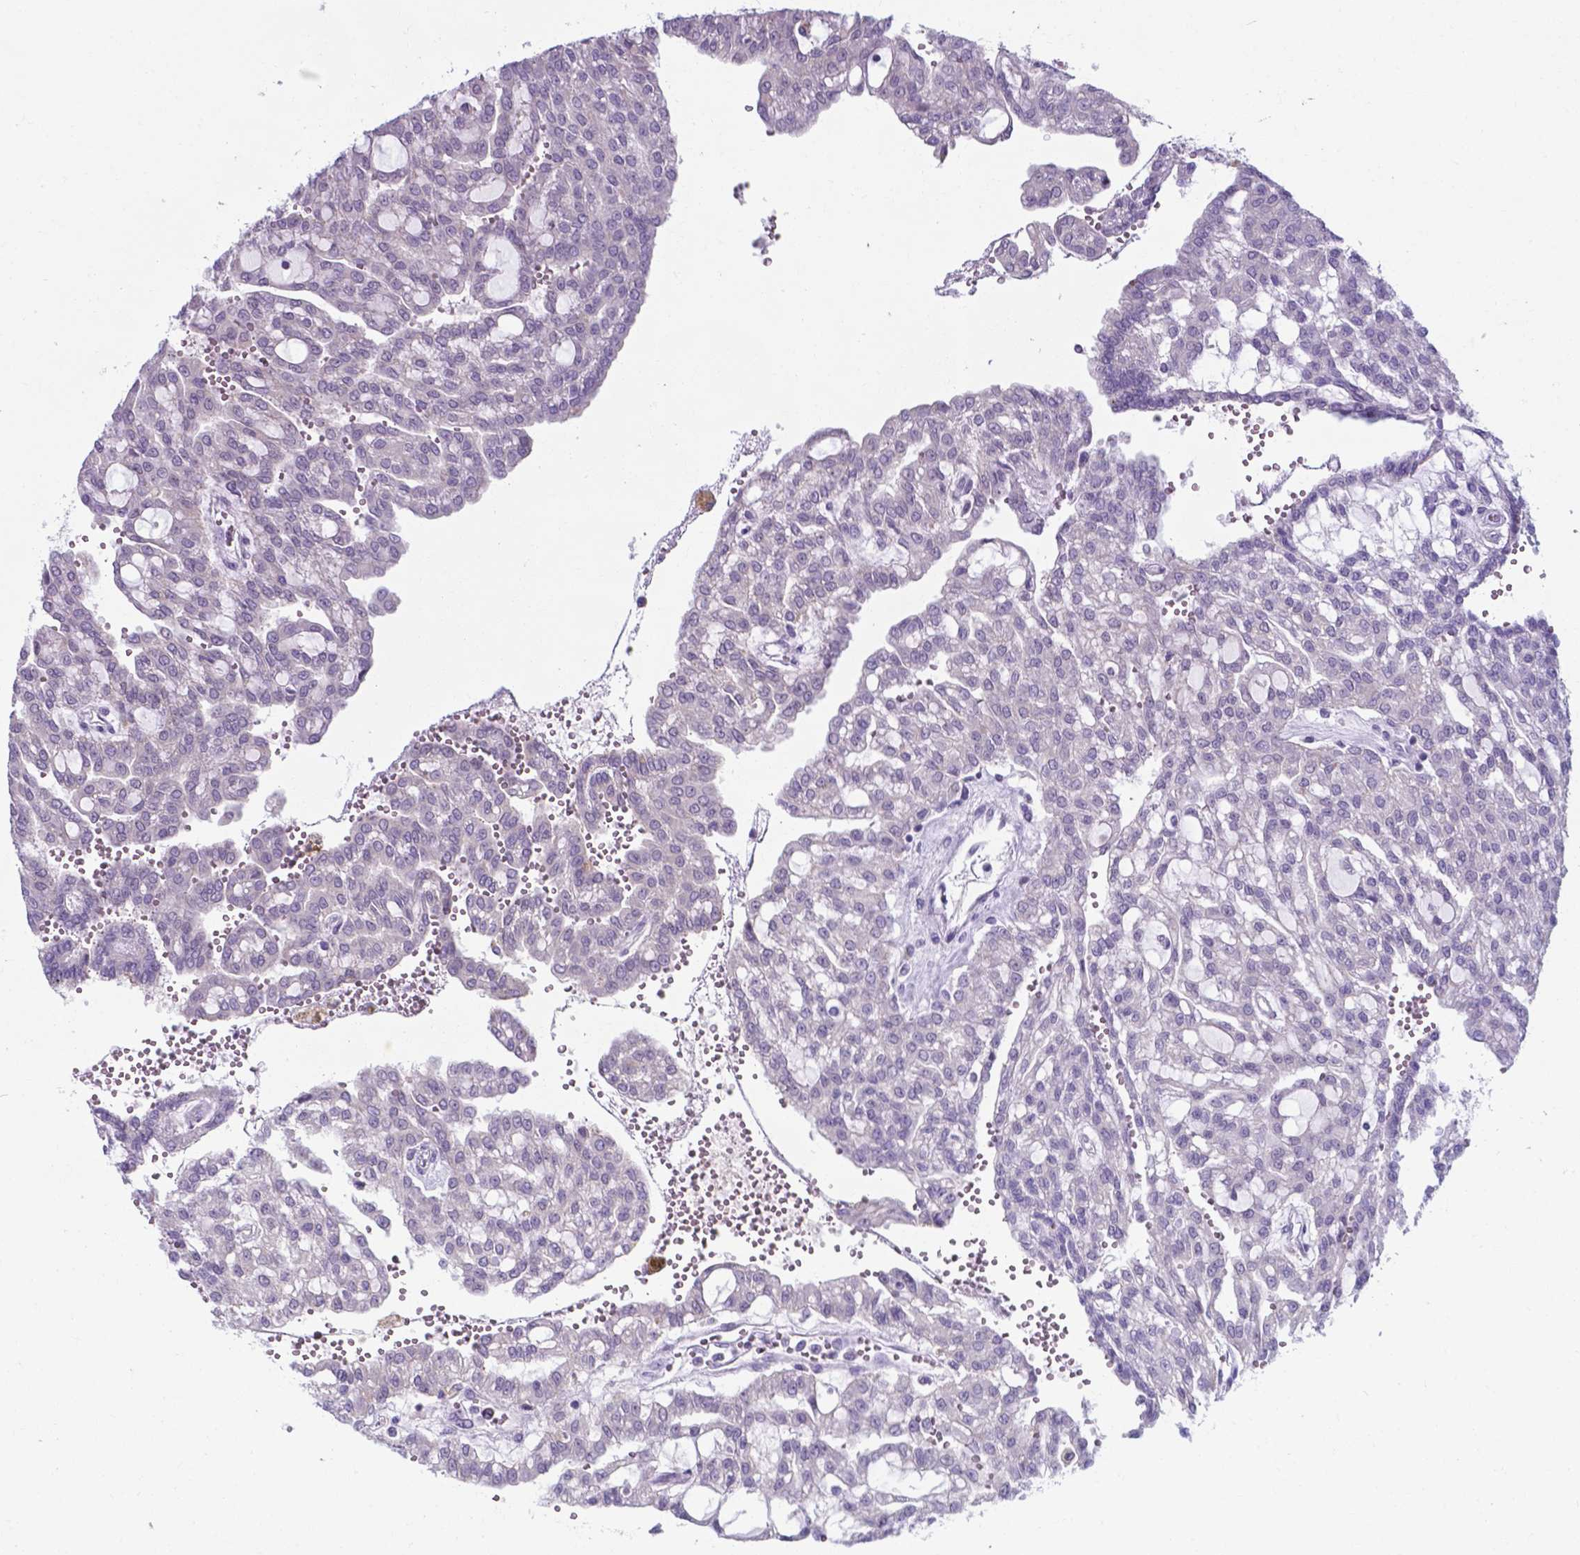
{"staining": {"intensity": "negative", "quantity": "none", "location": "none"}, "tissue": "renal cancer", "cell_type": "Tumor cells", "image_type": "cancer", "snomed": [{"axis": "morphology", "description": "Adenocarcinoma, NOS"}, {"axis": "topography", "description": "Kidney"}], "caption": "Immunohistochemistry (IHC) of renal cancer (adenocarcinoma) reveals no staining in tumor cells.", "gene": "AP5B1", "patient": {"sex": "male", "age": 63}}